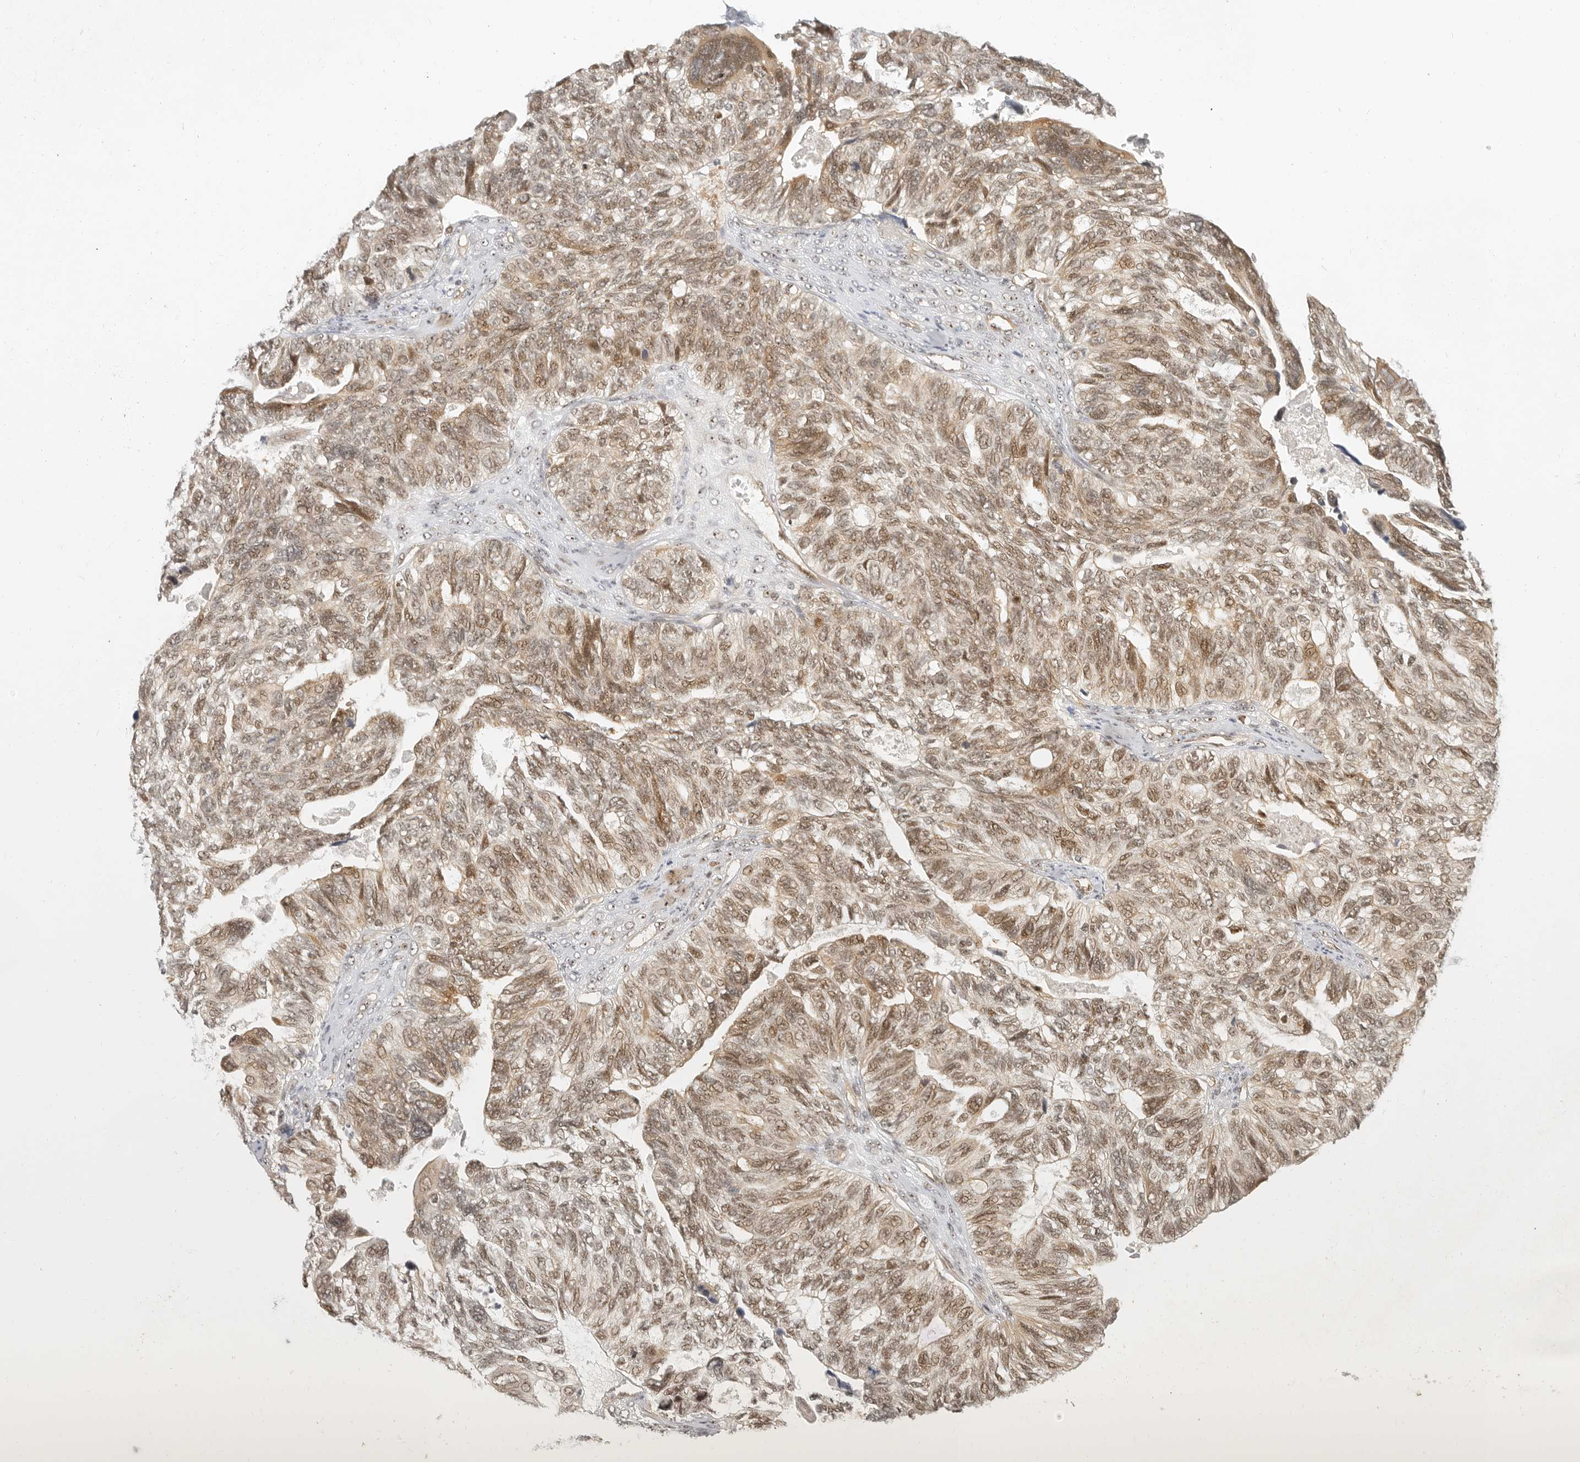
{"staining": {"intensity": "moderate", "quantity": ">75%", "location": "nuclear"}, "tissue": "ovarian cancer", "cell_type": "Tumor cells", "image_type": "cancer", "snomed": [{"axis": "morphology", "description": "Cystadenocarcinoma, serous, NOS"}, {"axis": "topography", "description": "Ovary"}], "caption": "Tumor cells display medium levels of moderate nuclear expression in approximately >75% of cells in ovarian cancer. Using DAB (brown) and hematoxylin (blue) stains, captured at high magnification using brightfield microscopy.", "gene": "BAP1", "patient": {"sex": "female", "age": 79}}